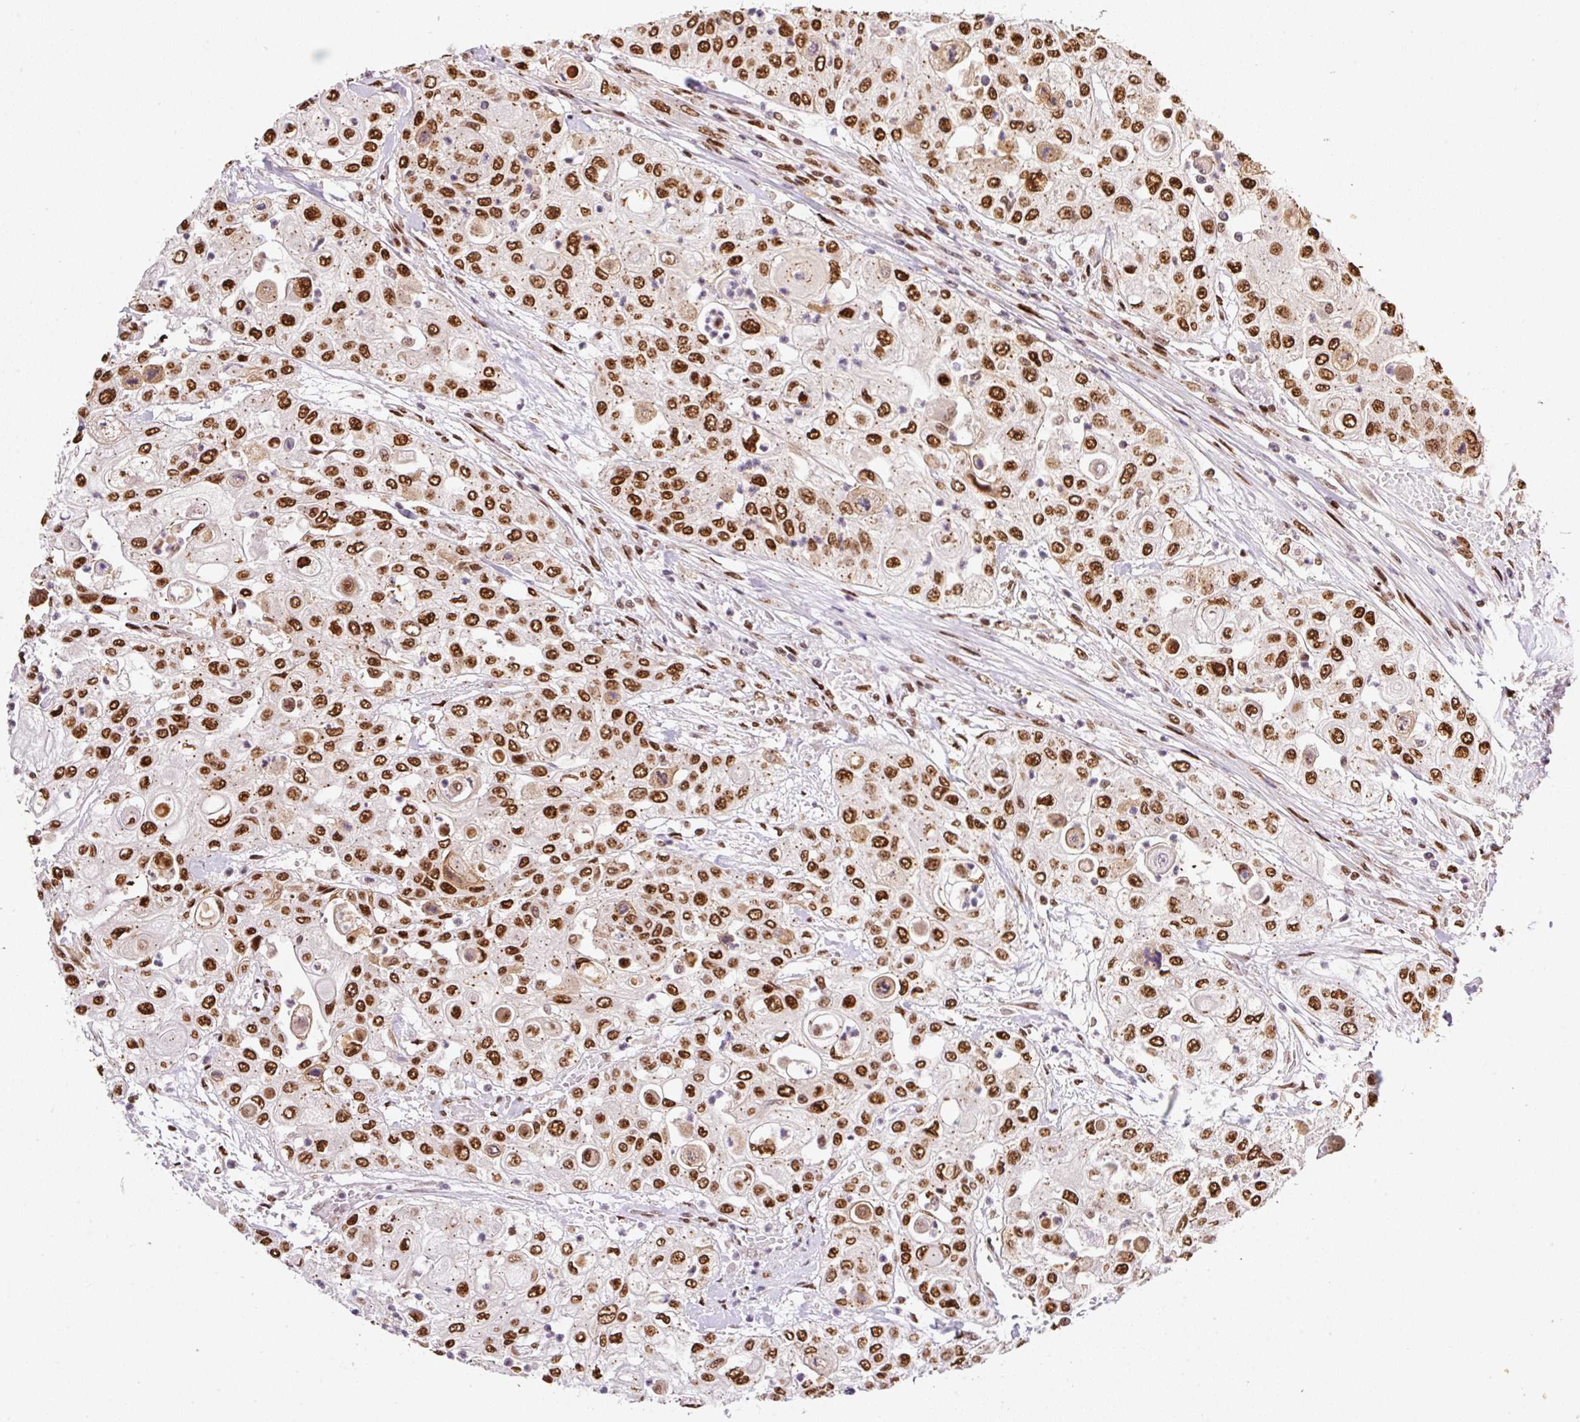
{"staining": {"intensity": "strong", "quantity": ">75%", "location": "nuclear"}, "tissue": "urothelial cancer", "cell_type": "Tumor cells", "image_type": "cancer", "snomed": [{"axis": "morphology", "description": "Urothelial carcinoma, High grade"}, {"axis": "topography", "description": "Urinary bladder"}], "caption": "Protein expression analysis of human urothelial carcinoma (high-grade) reveals strong nuclear expression in approximately >75% of tumor cells.", "gene": "GPR139", "patient": {"sex": "female", "age": 79}}